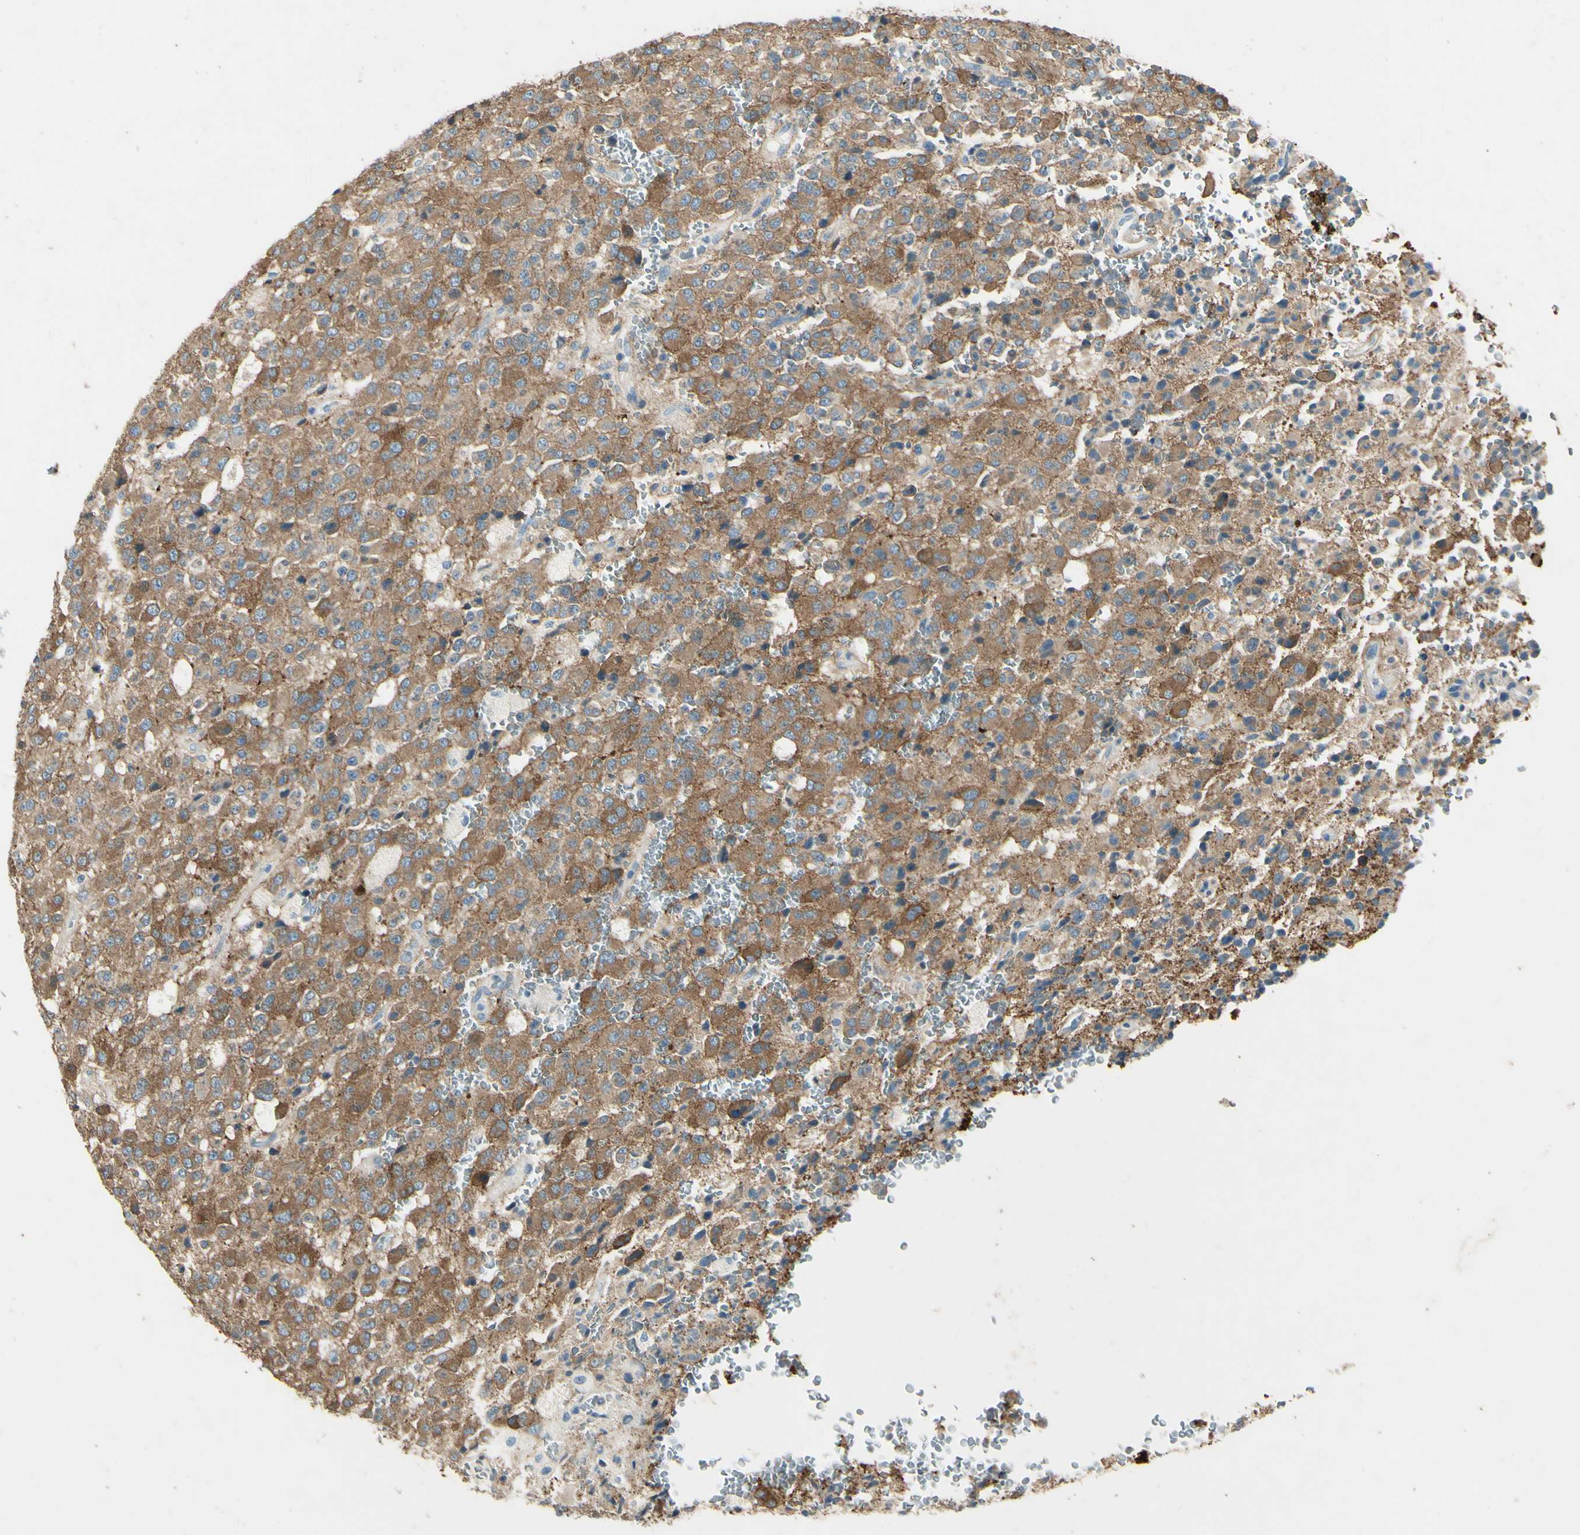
{"staining": {"intensity": "moderate", "quantity": ">75%", "location": "cytoplasmic/membranous"}, "tissue": "glioma", "cell_type": "Tumor cells", "image_type": "cancer", "snomed": [{"axis": "morphology", "description": "Glioma, malignant, High grade"}, {"axis": "topography", "description": "pancreas cauda"}], "caption": "A micrograph showing moderate cytoplasmic/membranous positivity in approximately >75% of tumor cells in glioma, as visualized by brown immunohistochemical staining.", "gene": "SNAP91", "patient": {"sex": "male", "age": 60}}